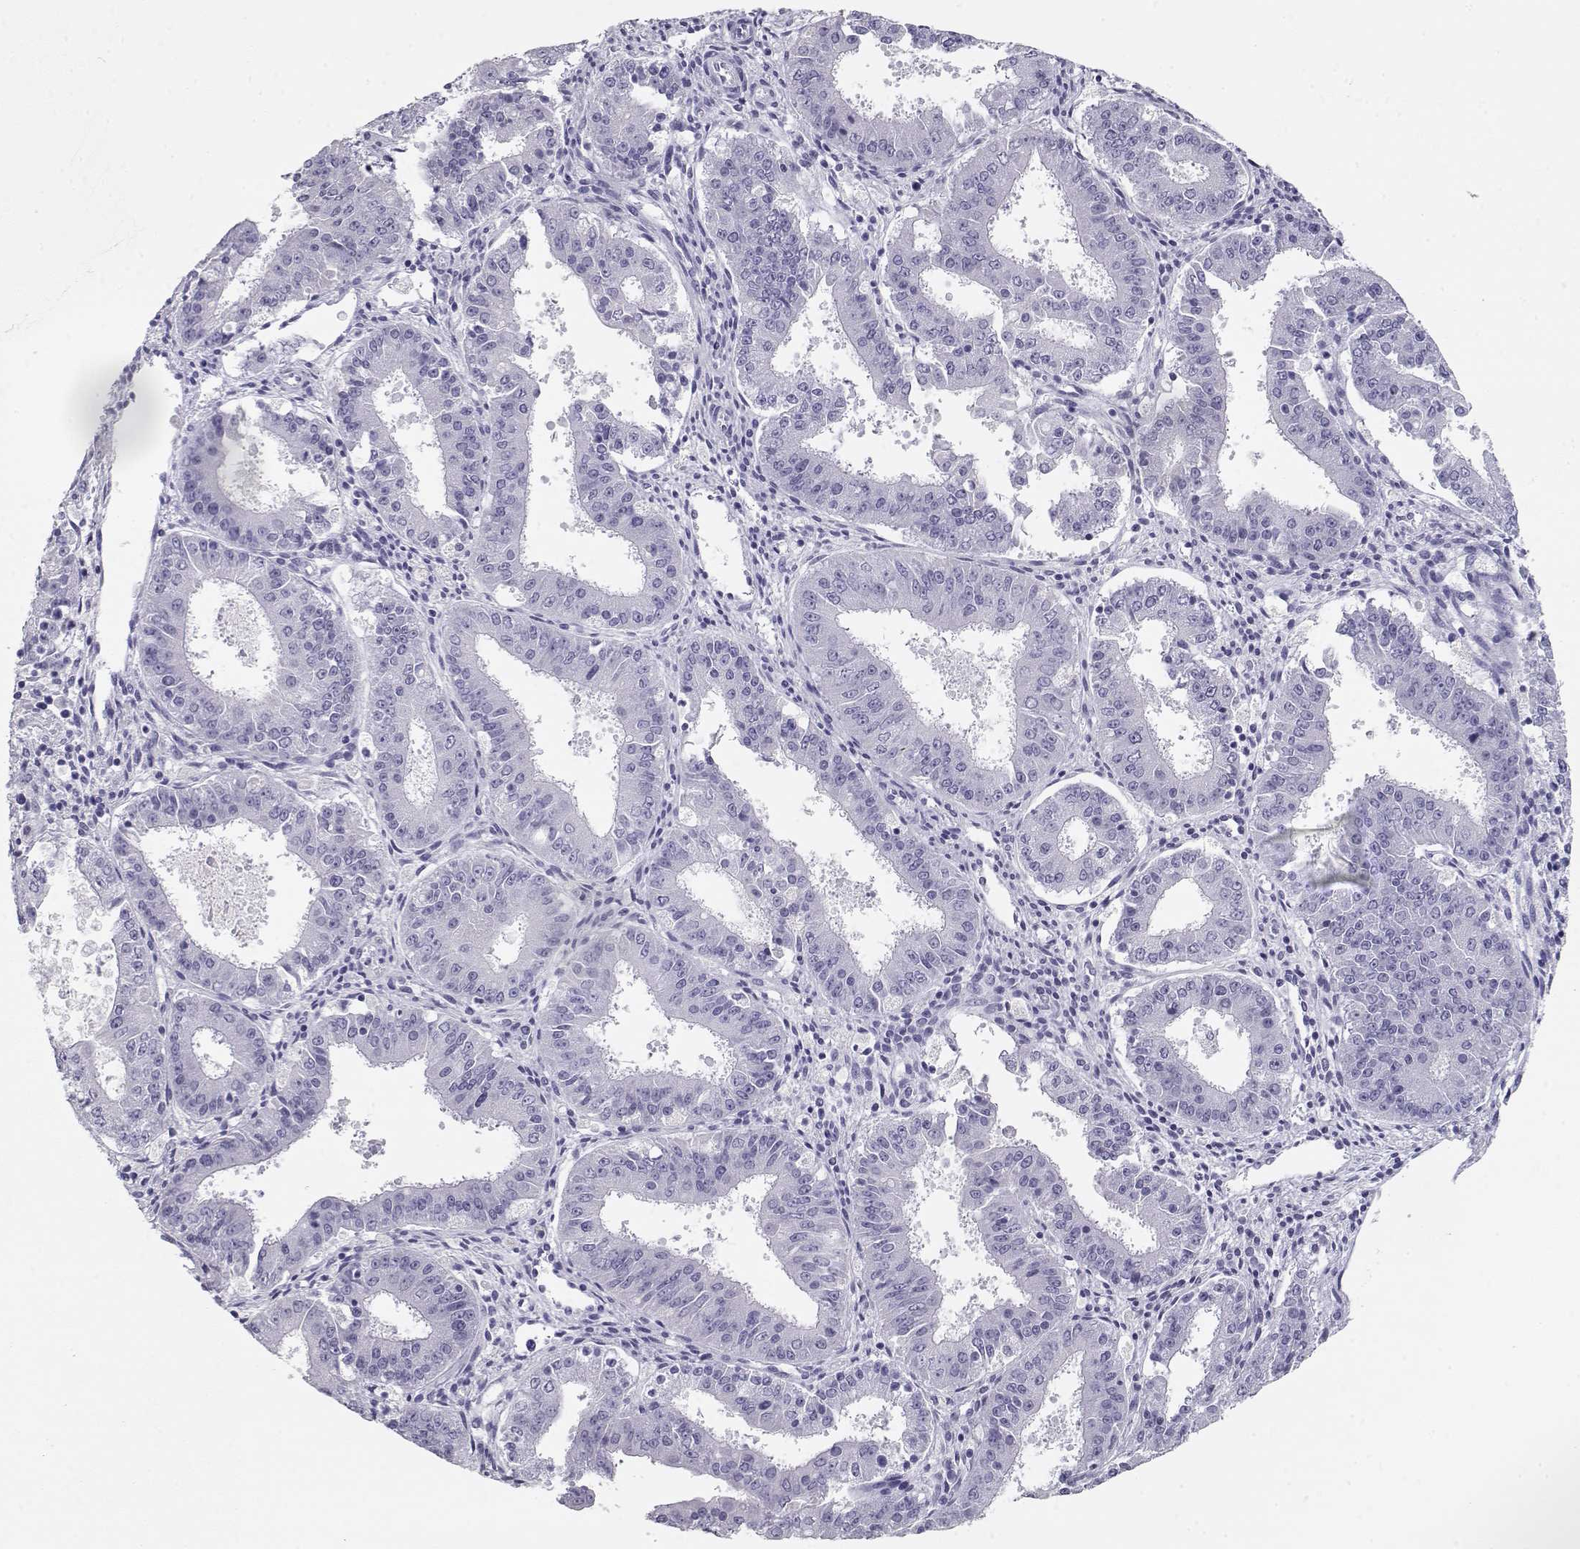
{"staining": {"intensity": "negative", "quantity": "none", "location": "none"}, "tissue": "ovarian cancer", "cell_type": "Tumor cells", "image_type": "cancer", "snomed": [{"axis": "morphology", "description": "Carcinoma, endometroid"}, {"axis": "topography", "description": "Ovary"}], "caption": "A histopathology image of endometroid carcinoma (ovarian) stained for a protein shows no brown staining in tumor cells.", "gene": "MAGEC1", "patient": {"sex": "female", "age": 42}}